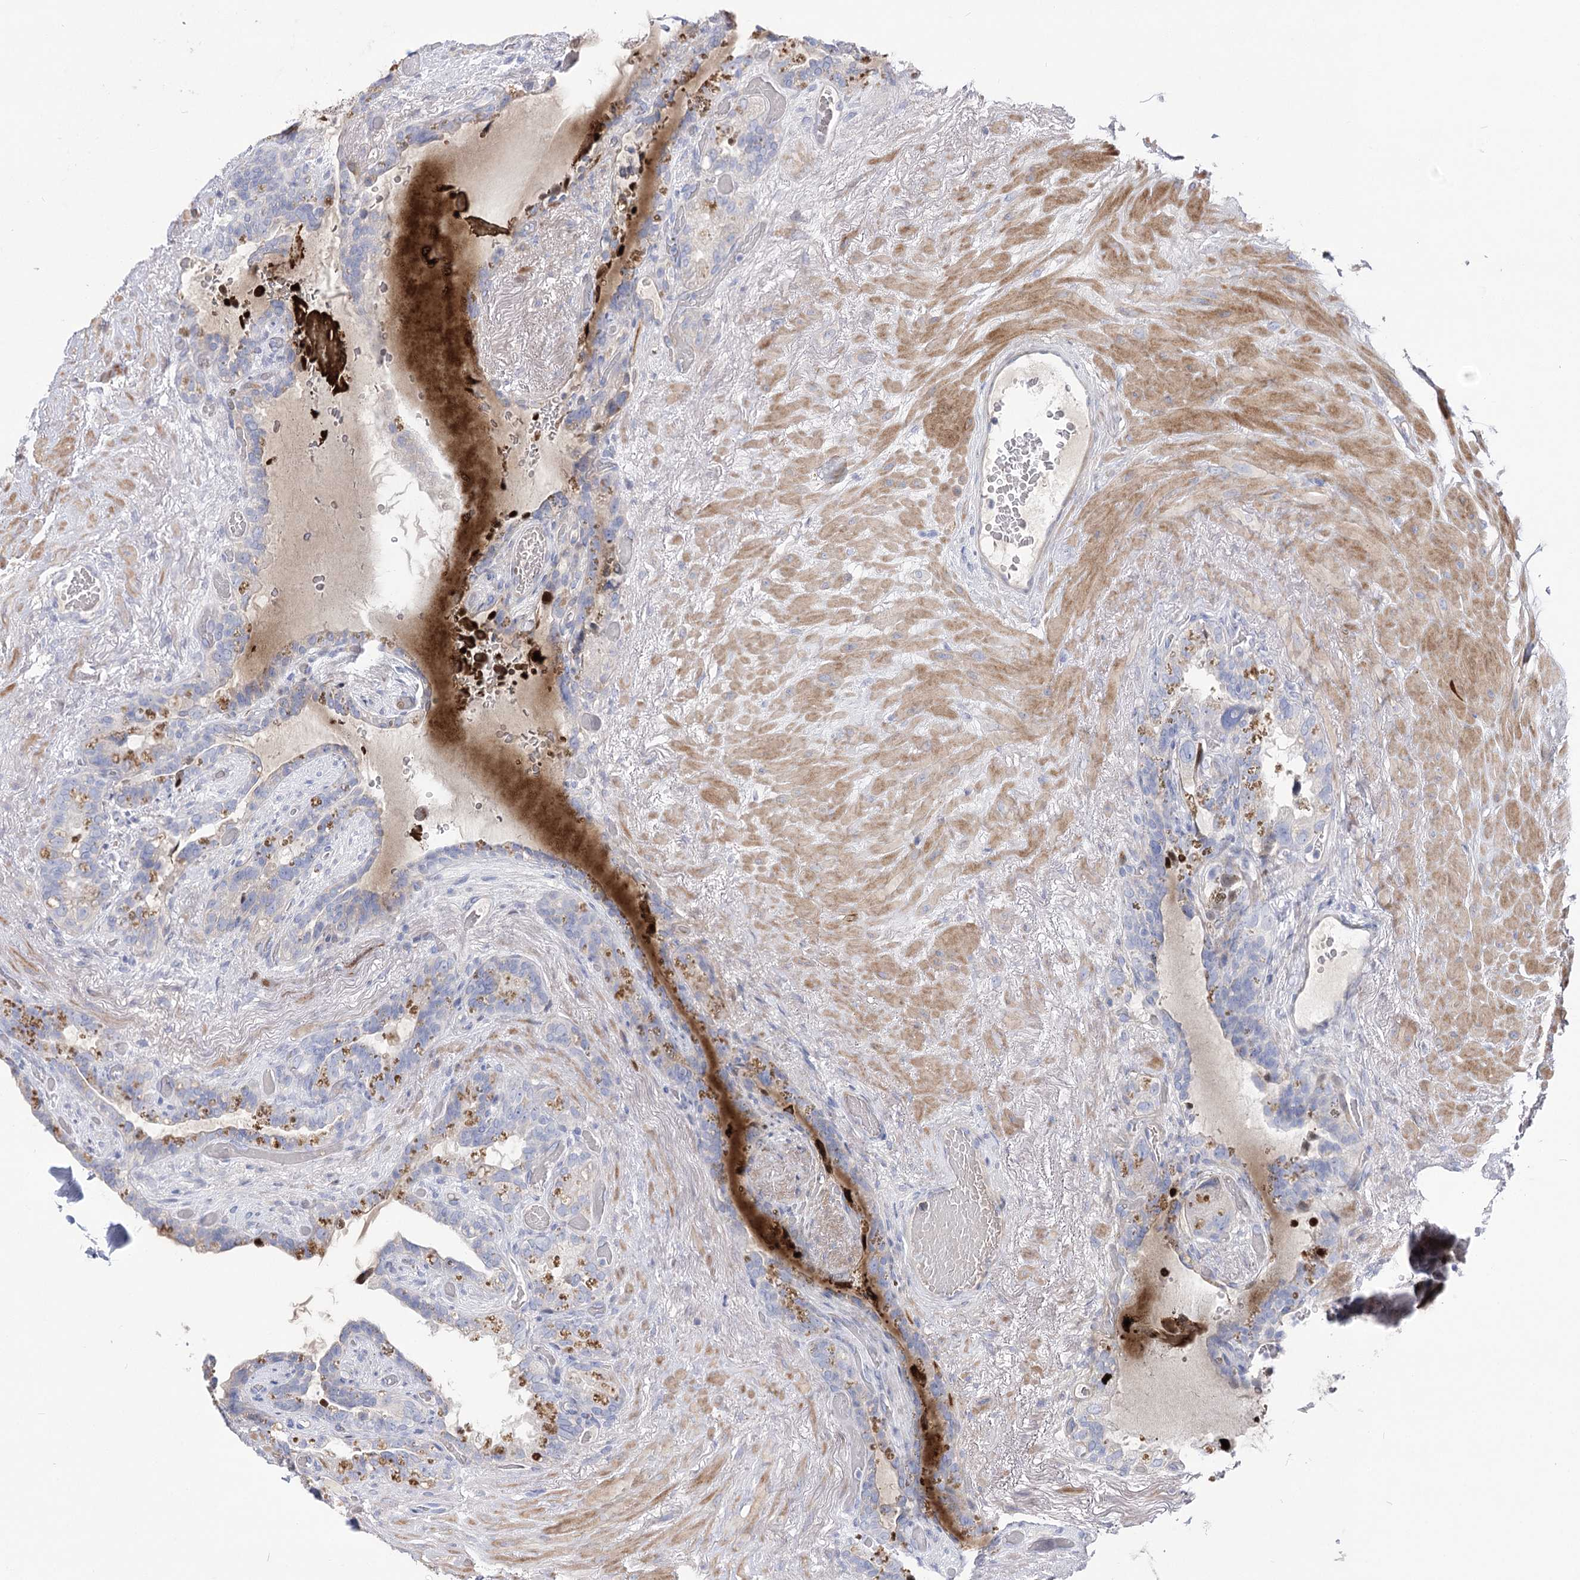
{"staining": {"intensity": "negative", "quantity": "none", "location": "none"}, "tissue": "seminal vesicle", "cell_type": "Glandular cells", "image_type": "normal", "snomed": [{"axis": "morphology", "description": "Normal tissue, NOS"}, {"axis": "topography", "description": "Seminal veicle"}], "caption": "This image is of normal seminal vesicle stained with immunohistochemistry to label a protein in brown with the nuclei are counter-stained blue. There is no staining in glandular cells. Brightfield microscopy of IHC stained with DAB (3,3'-diaminobenzidine) (brown) and hematoxylin (blue), captured at high magnification.", "gene": "NRAP", "patient": {"sex": "male", "age": 80}}